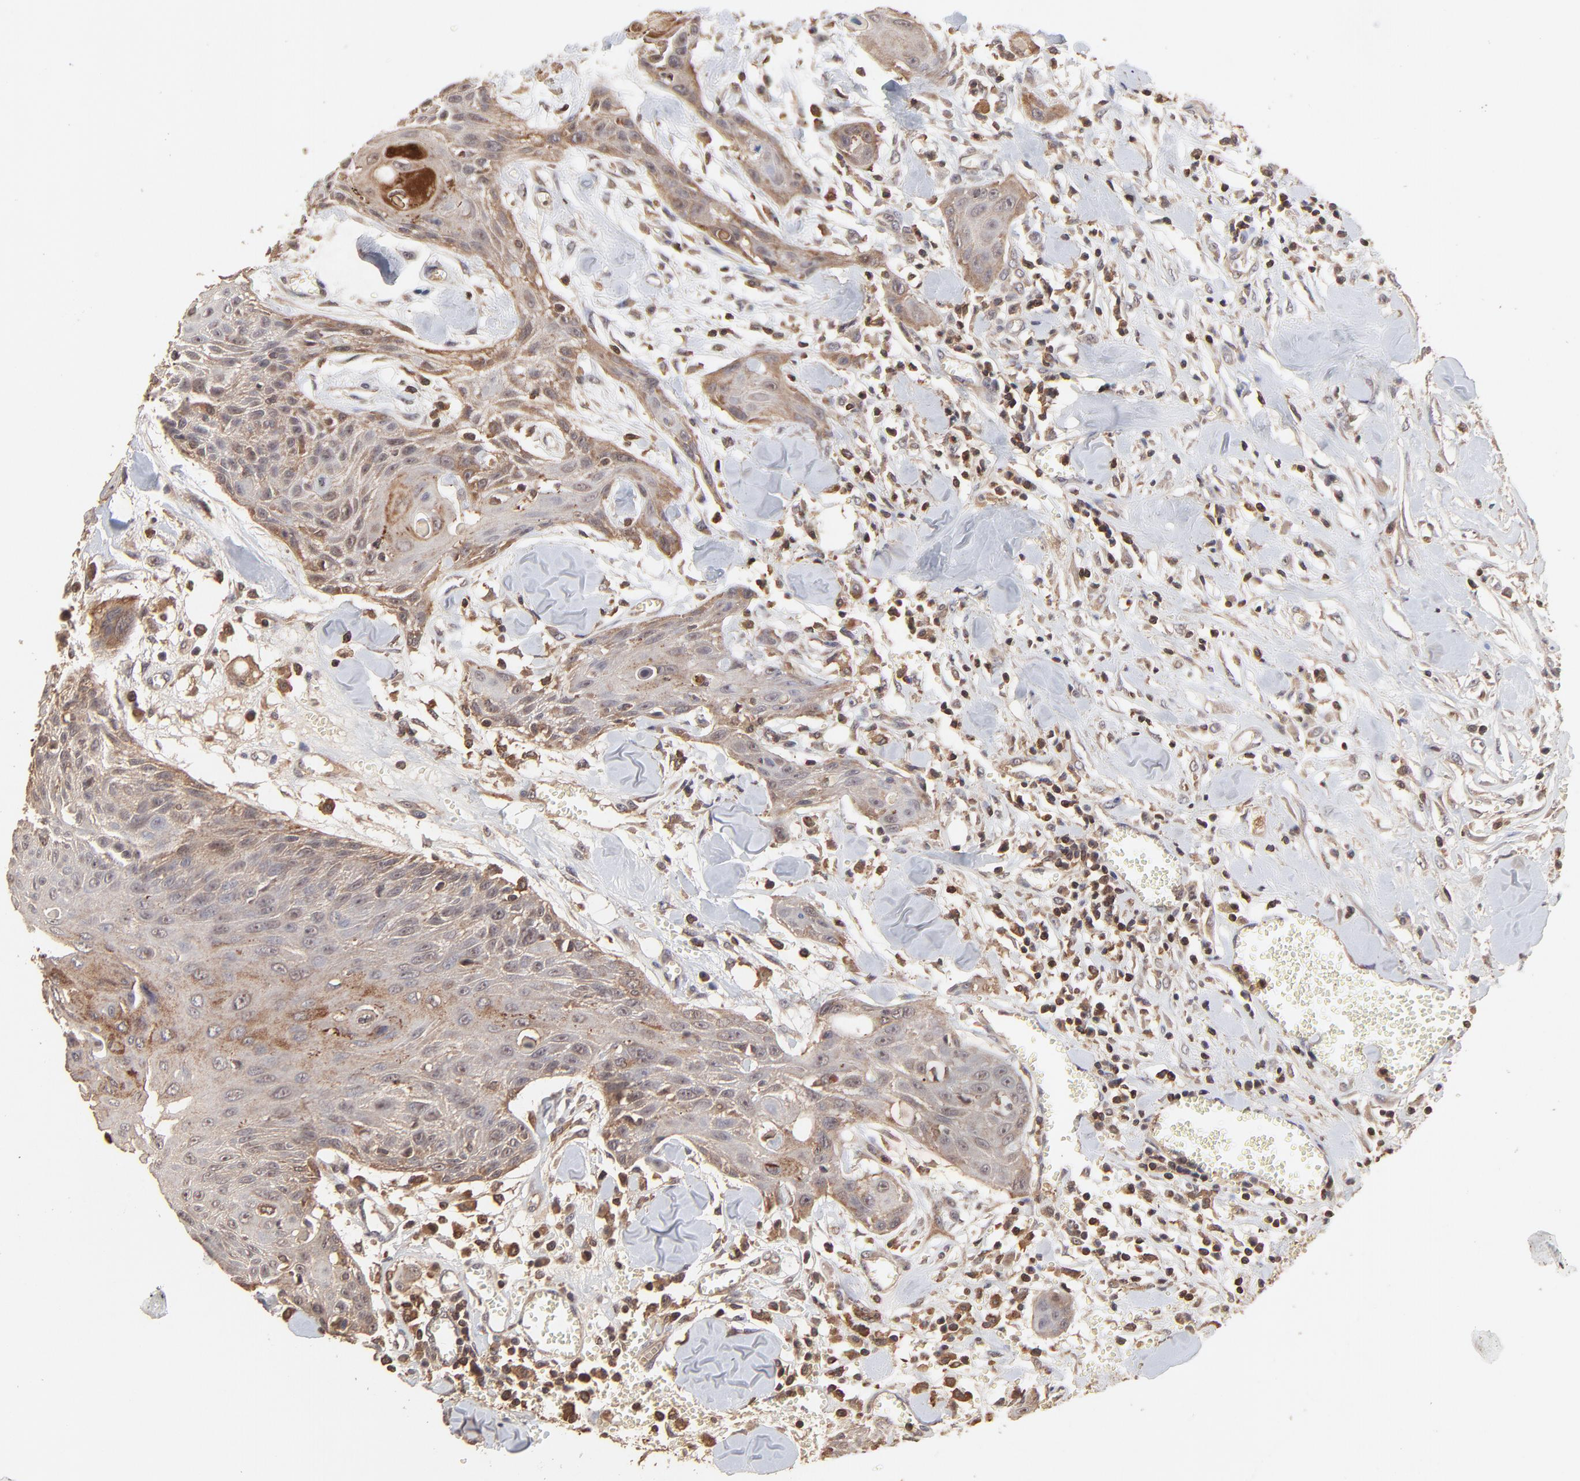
{"staining": {"intensity": "moderate", "quantity": ">75%", "location": "cytoplasmic/membranous"}, "tissue": "head and neck cancer", "cell_type": "Tumor cells", "image_type": "cancer", "snomed": [{"axis": "morphology", "description": "Squamous cell carcinoma, NOS"}, {"axis": "morphology", "description": "Squamous cell carcinoma, metastatic, NOS"}, {"axis": "topography", "description": "Lymph node"}, {"axis": "topography", "description": "Salivary gland"}, {"axis": "topography", "description": "Head-Neck"}], "caption": "Protein expression analysis of human head and neck cancer reveals moderate cytoplasmic/membranous positivity in approximately >75% of tumor cells.", "gene": "STON2", "patient": {"sex": "female", "age": 74}}